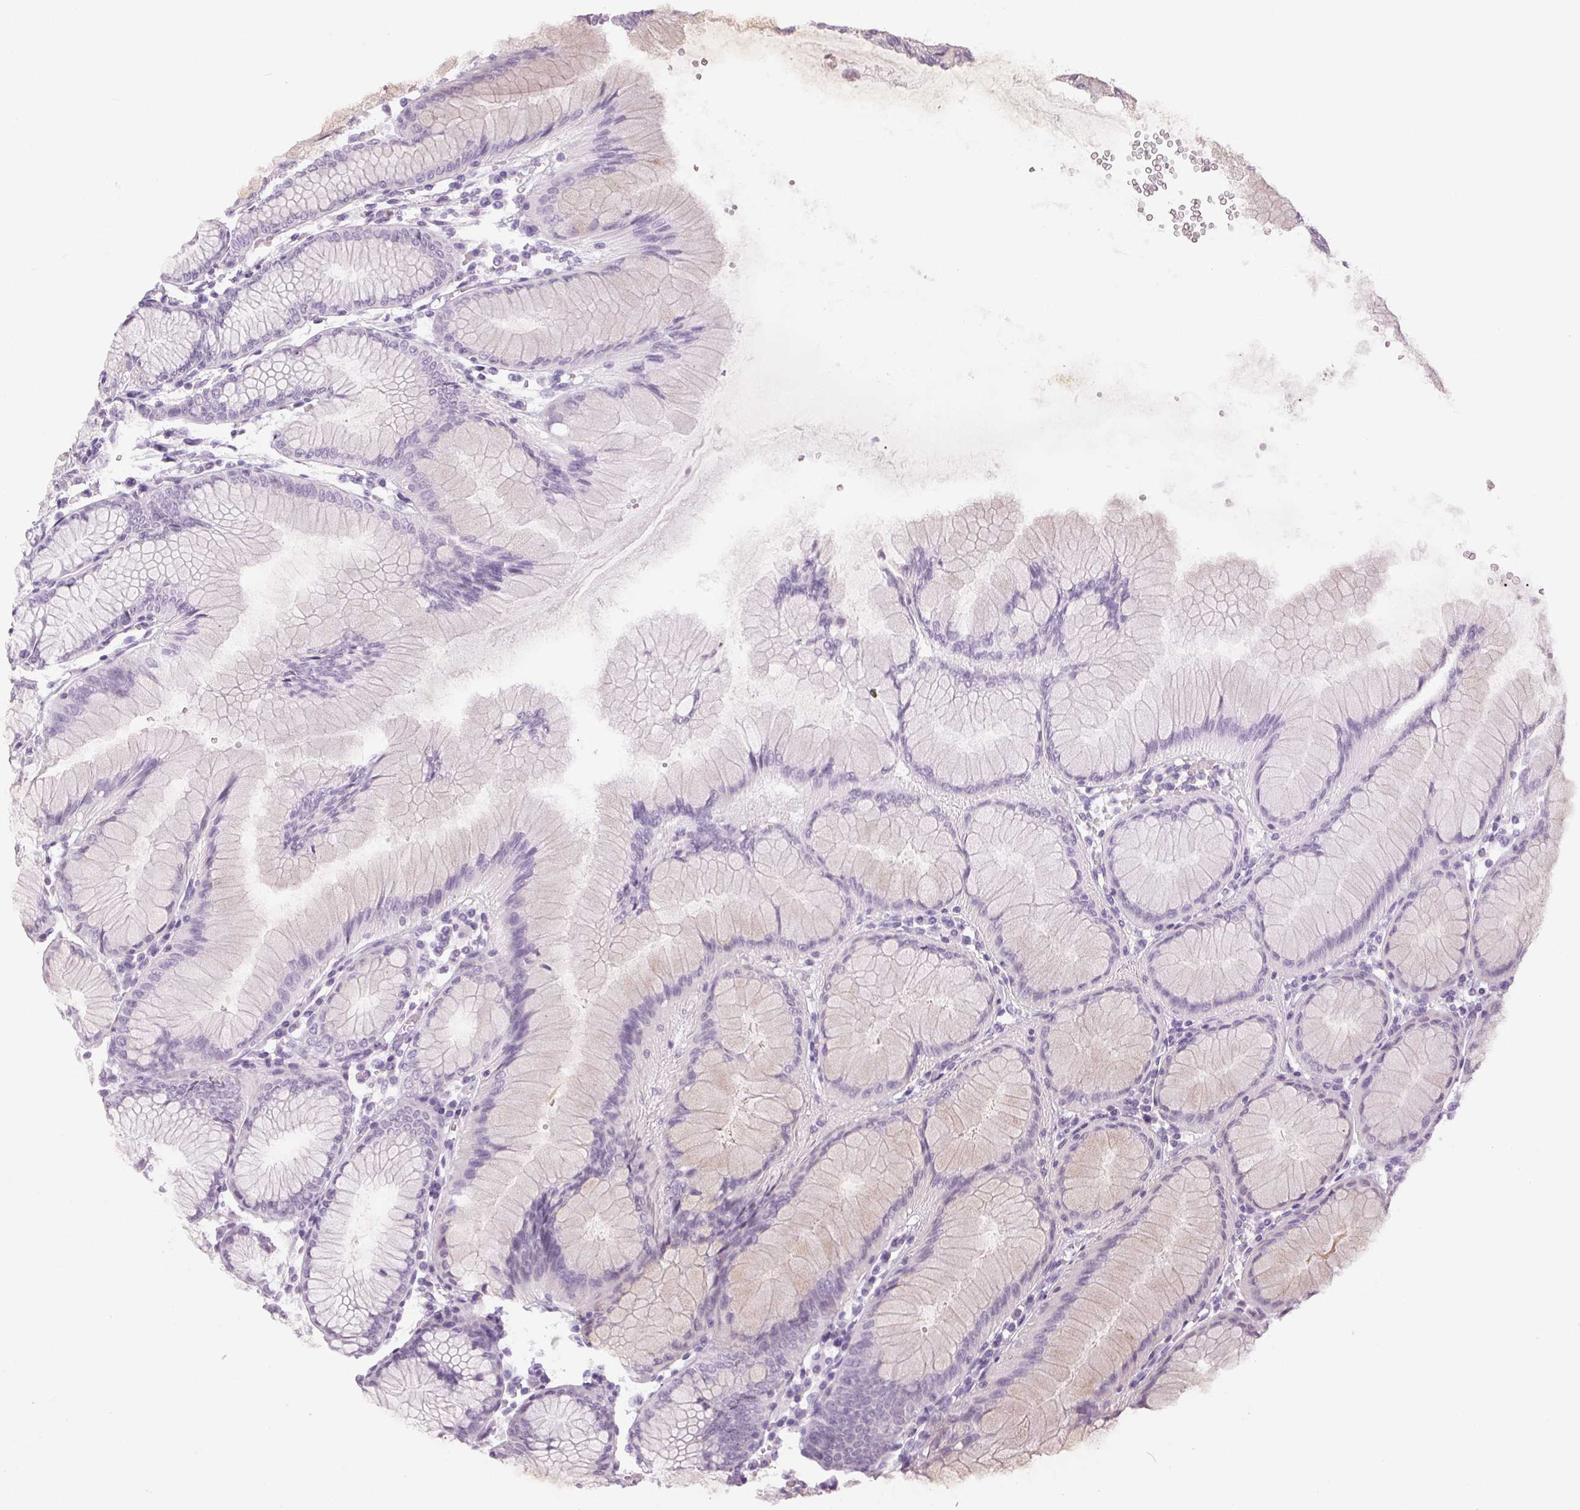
{"staining": {"intensity": "negative", "quantity": "none", "location": "none"}, "tissue": "stomach", "cell_type": "Glandular cells", "image_type": "normal", "snomed": [{"axis": "morphology", "description": "Normal tissue, NOS"}, {"axis": "topography", "description": "Stomach"}], "caption": "High magnification brightfield microscopy of benign stomach stained with DAB (brown) and counterstained with hematoxylin (blue): glandular cells show no significant staining. (Immunohistochemistry, brightfield microscopy, high magnification).", "gene": "LTF", "patient": {"sex": "female", "age": 57}}